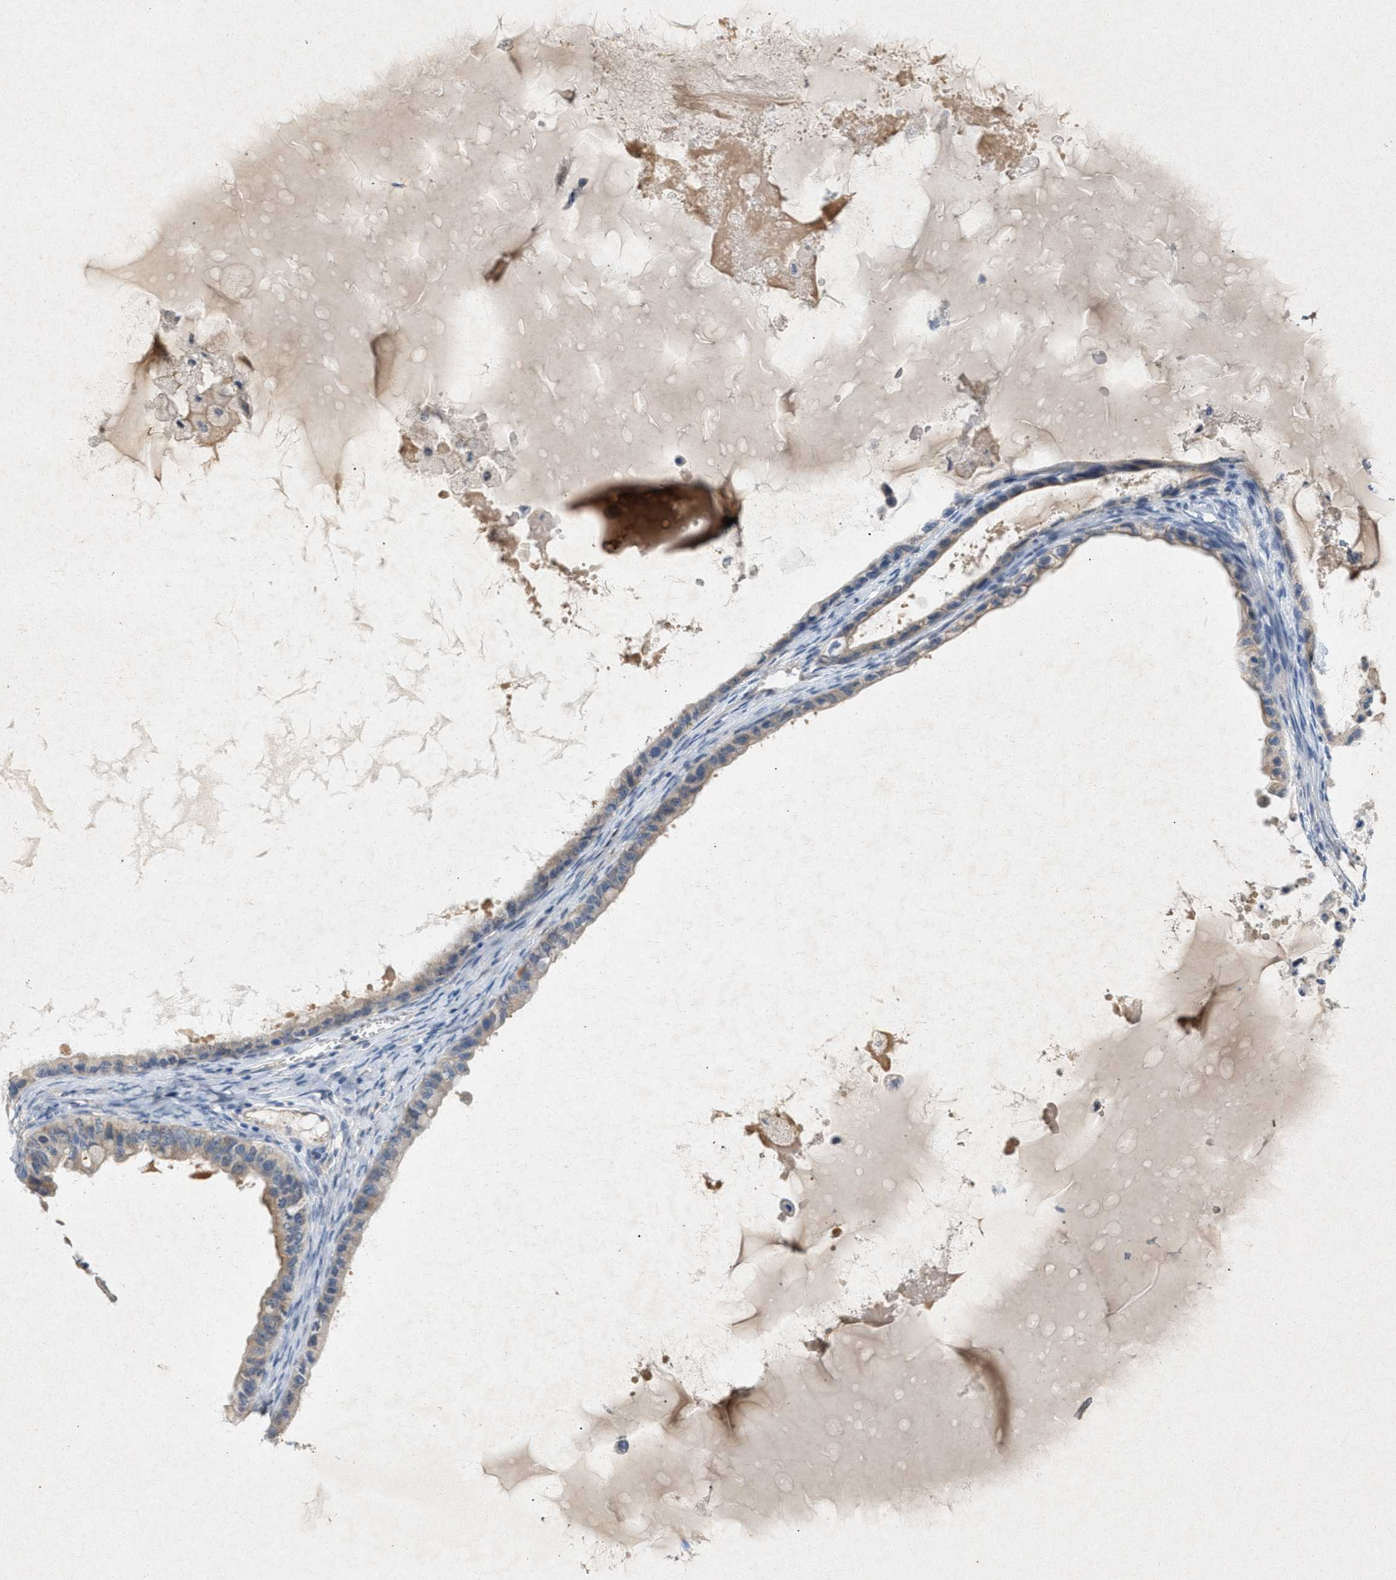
{"staining": {"intensity": "weak", "quantity": ">75%", "location": "cytoplasmic/membranous"}, "tissue": "ovarian cancer", "cell_type": "Tumor cells", "image_type": "cancer", "snomed": [{"axis": "morphology", "description": "Cystadenocarcinoma, mucinous, NOS"}, {"axis": "topography", "description": "Ovary"}], "caption": "Protein staining of ovarian cancer tissue shows weak cytoplasmic/membranous staining in about >75% of tumor cells.", "gene": "DCAF7", "patient": {"sex": "female", "age": 80}}